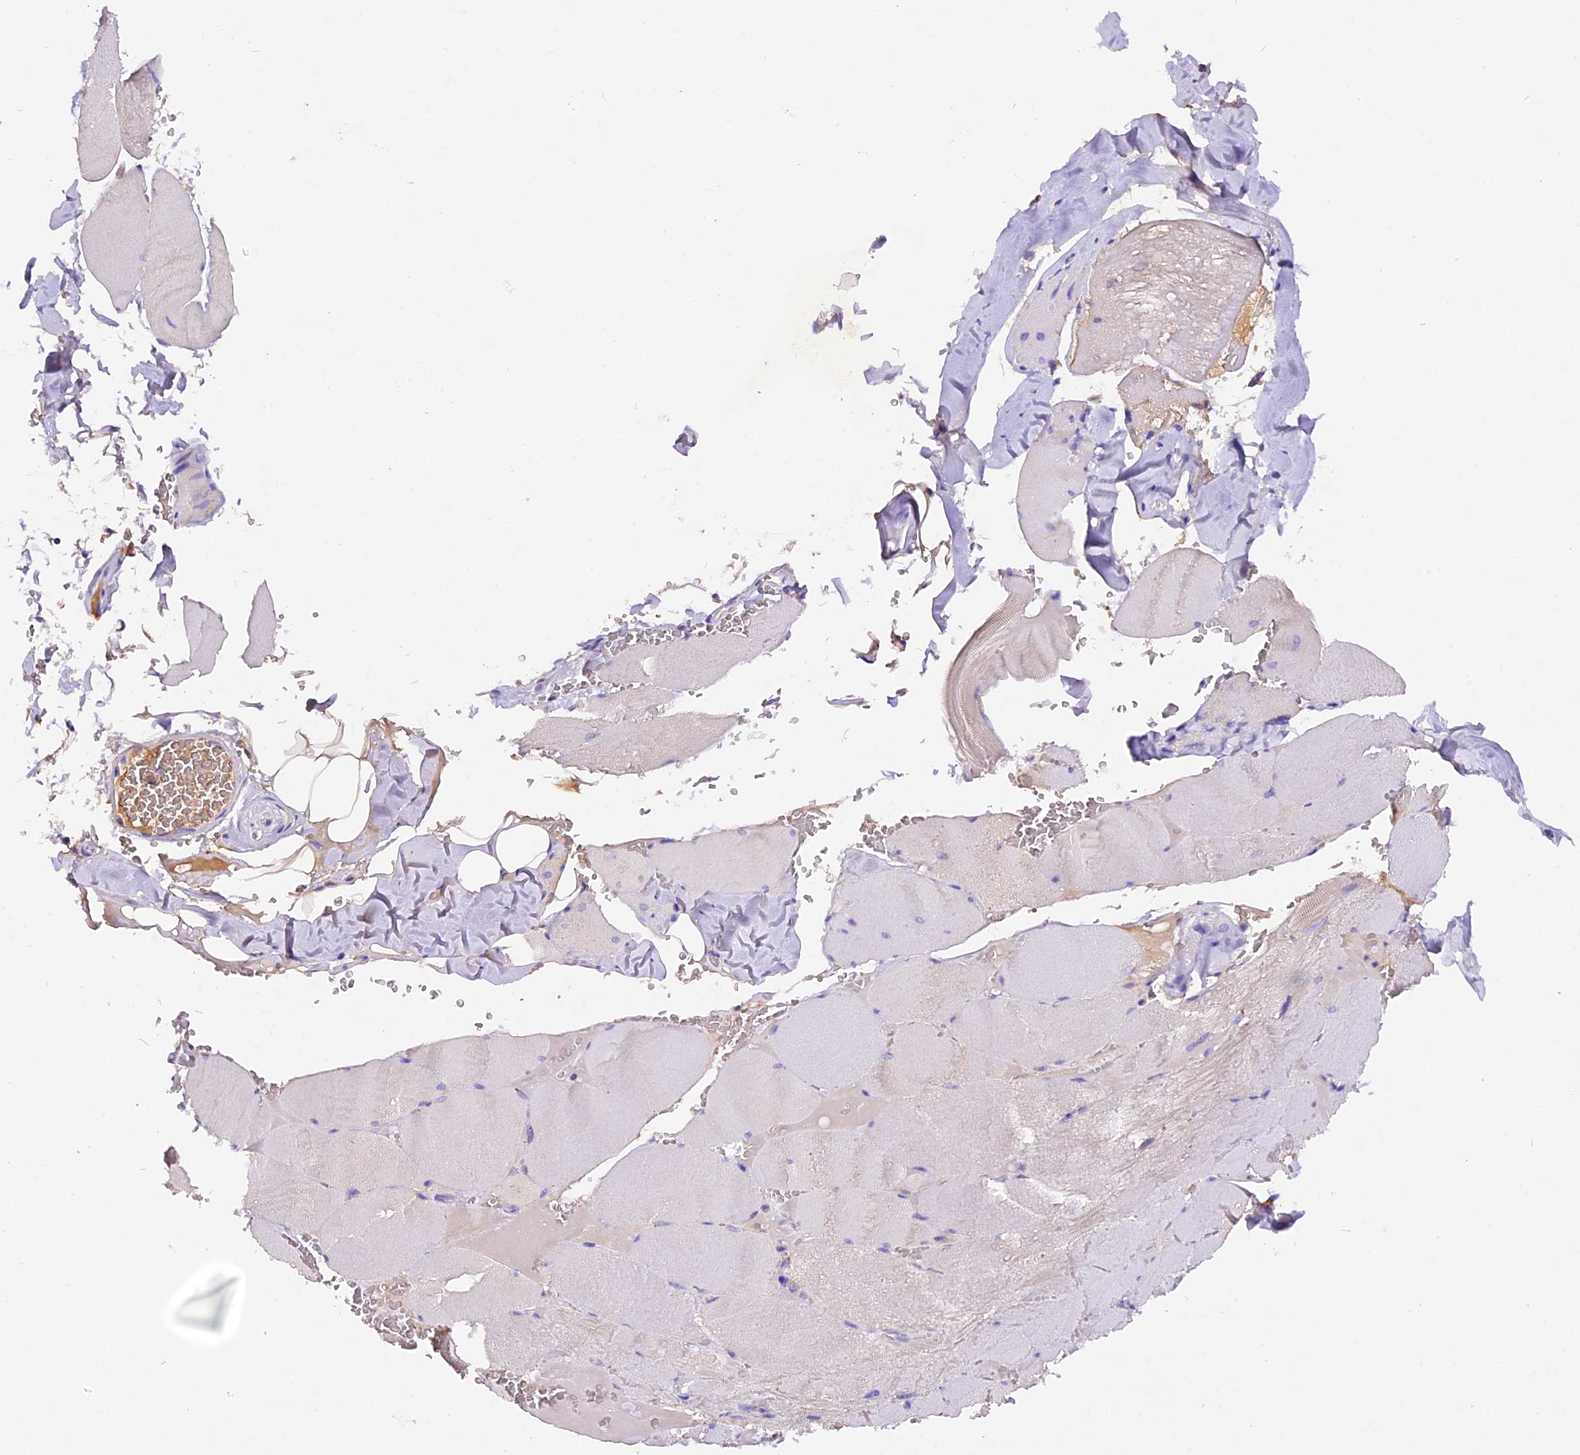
{"staining": {"intensity": "negative", "quantity": "none", "location": "none"}, "tissue": "skeletal muscle", "cell_type": "Myocytes", "image_type": "normal", "snomed": [{"axis": "morphology", "description": "Normal tissue, NOS"}, {"axis": "topography", "description": "Skeletal muscle"}, {"axis": "topography", "description": "Head-Neck"}], "caption": "IHC of normal human skeletal muscle exhibits no positivity in myocytes. (IHC, brightfield microscopy, high magnification).", "gene": "SIX5", "patient": {"sex": "male", "age": 66}}